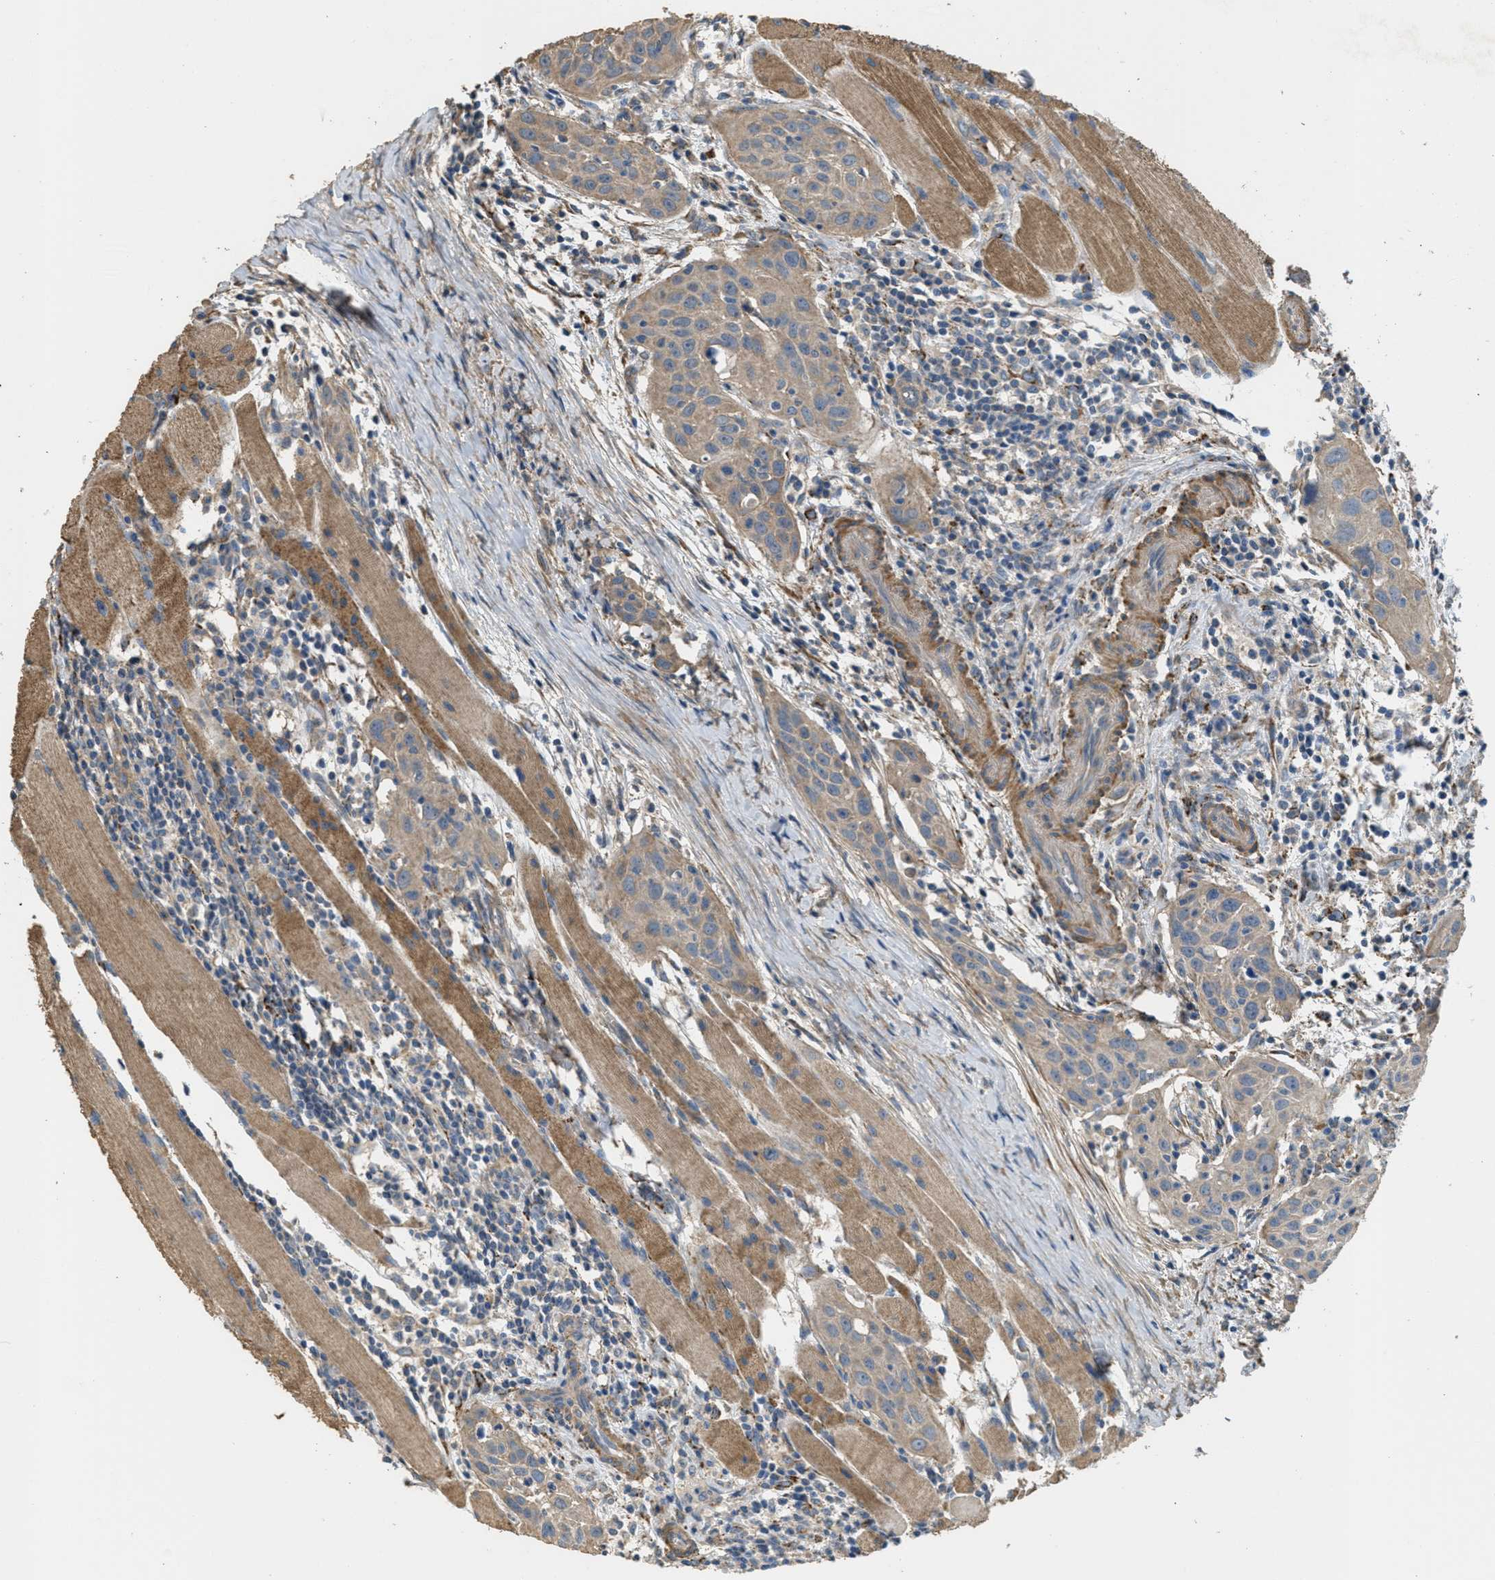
{"staining": {"intensity": "weak", "quantity": ">75%", "location": "cytoplasmic/membranous"}, "tissue": "head and neck cancer", "cell_type": "Tumor cells", "image_type": "cancer", "snomed": [{"axis": "morphology", "description": "Squamous cell carcinoma, NOS"}, {"axis": "topography", "description": "Oral tissue"}, {"axis": "topography", "description": "Head-Neck"}], "caption": "Immunohistochemical staining of human squamous cell carcinoma (head and neck) shows low levels of weak cytoplasmic/membranous positivity in about >75% of tumor cells.", "gene": "THBS2", "patient": {"sex": "female", "age": 50}}